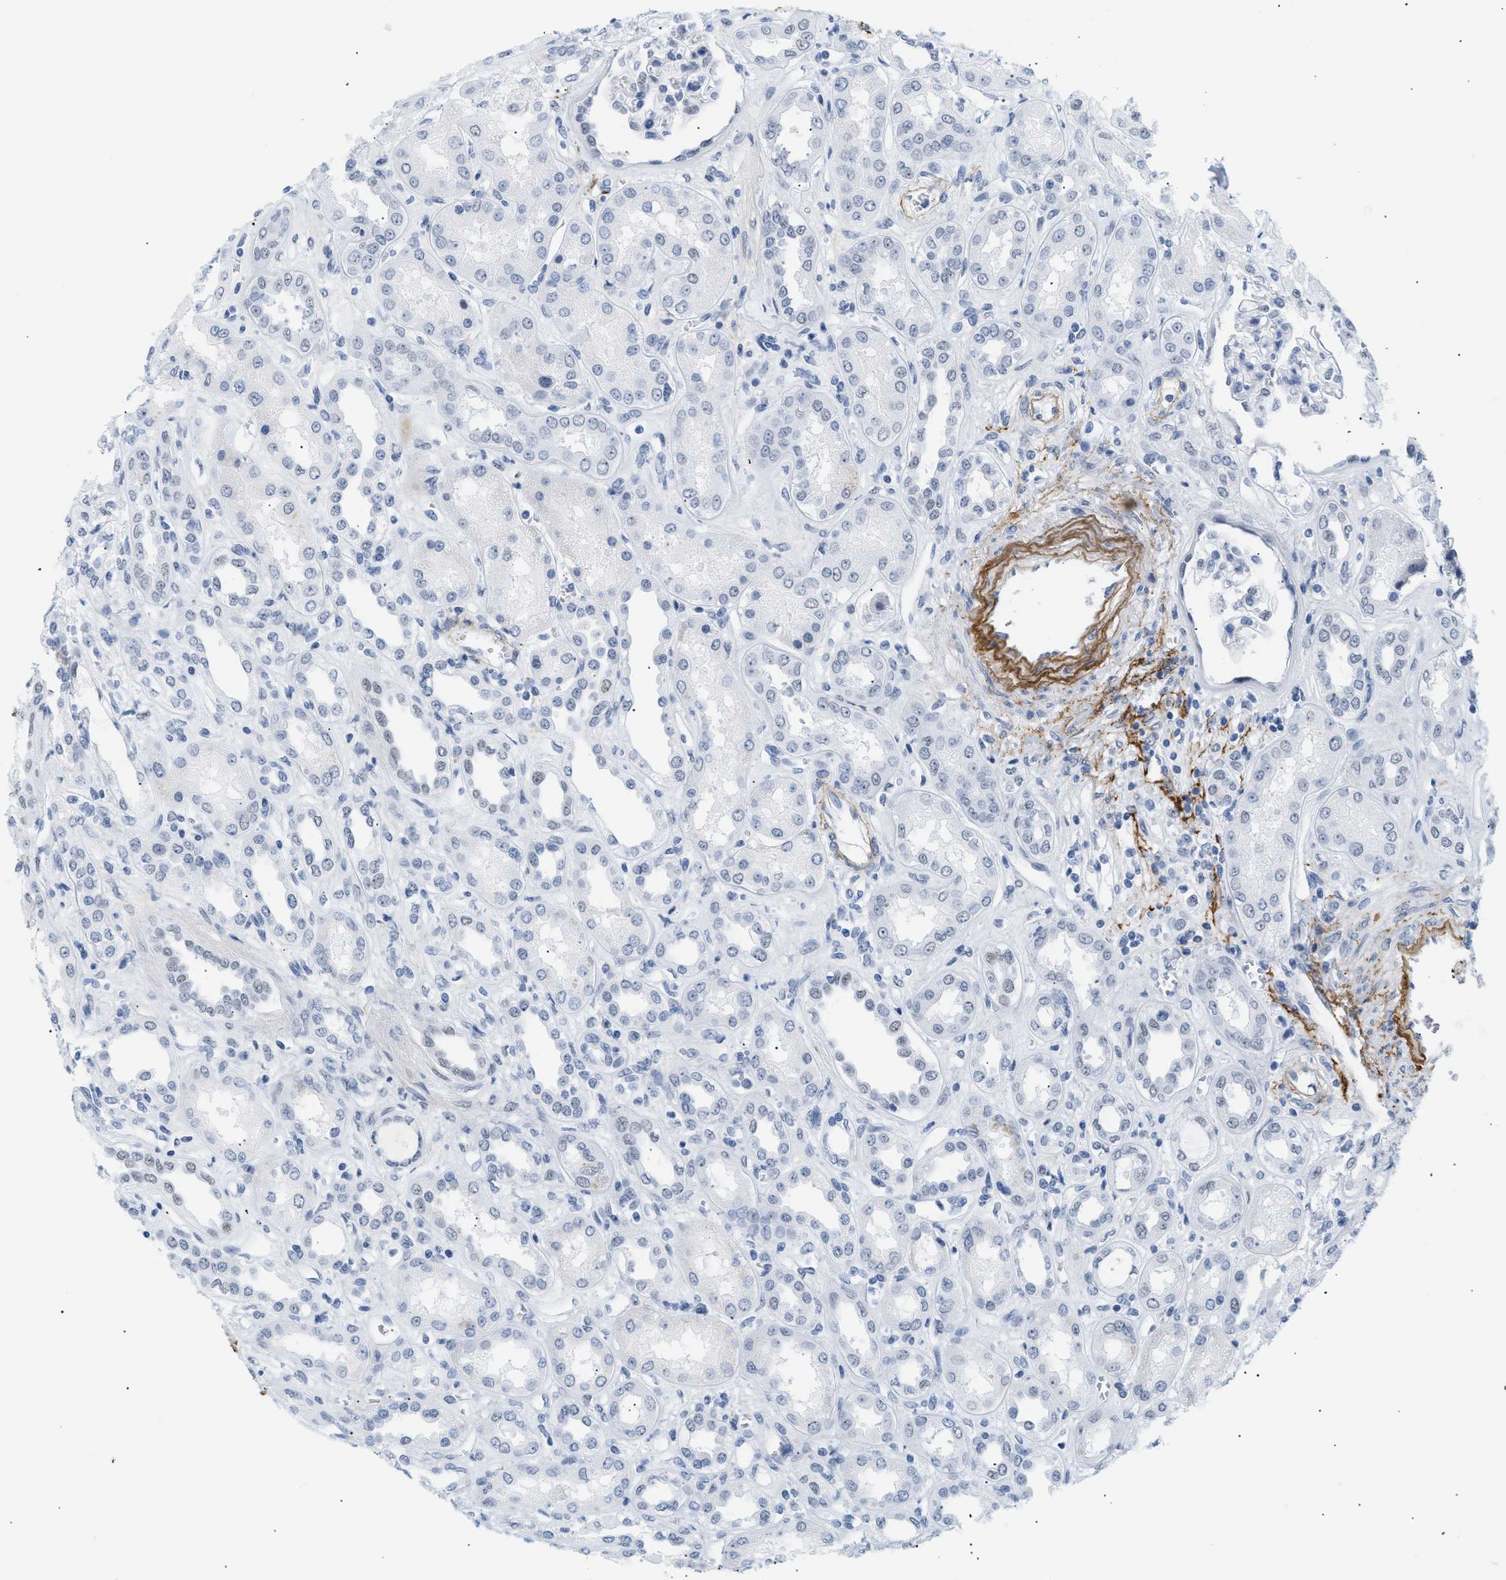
{"staining": {"intensity": "negative", "quantity": "none", "location": "none"}, "tissue": "kidney", "cell_type": "Cells in glomeruli", "image_type": "normal", "snomed": [{"axis": "morphology", "description": "Normal tissue, NOS"}, {"axis": "topography", "description": "Kidney"}], "caption": "Cells in glomeruli show no significant protein expression in benign kidney.", "gene": "ELN", "patient": {"sex": "male", "age": 59}}